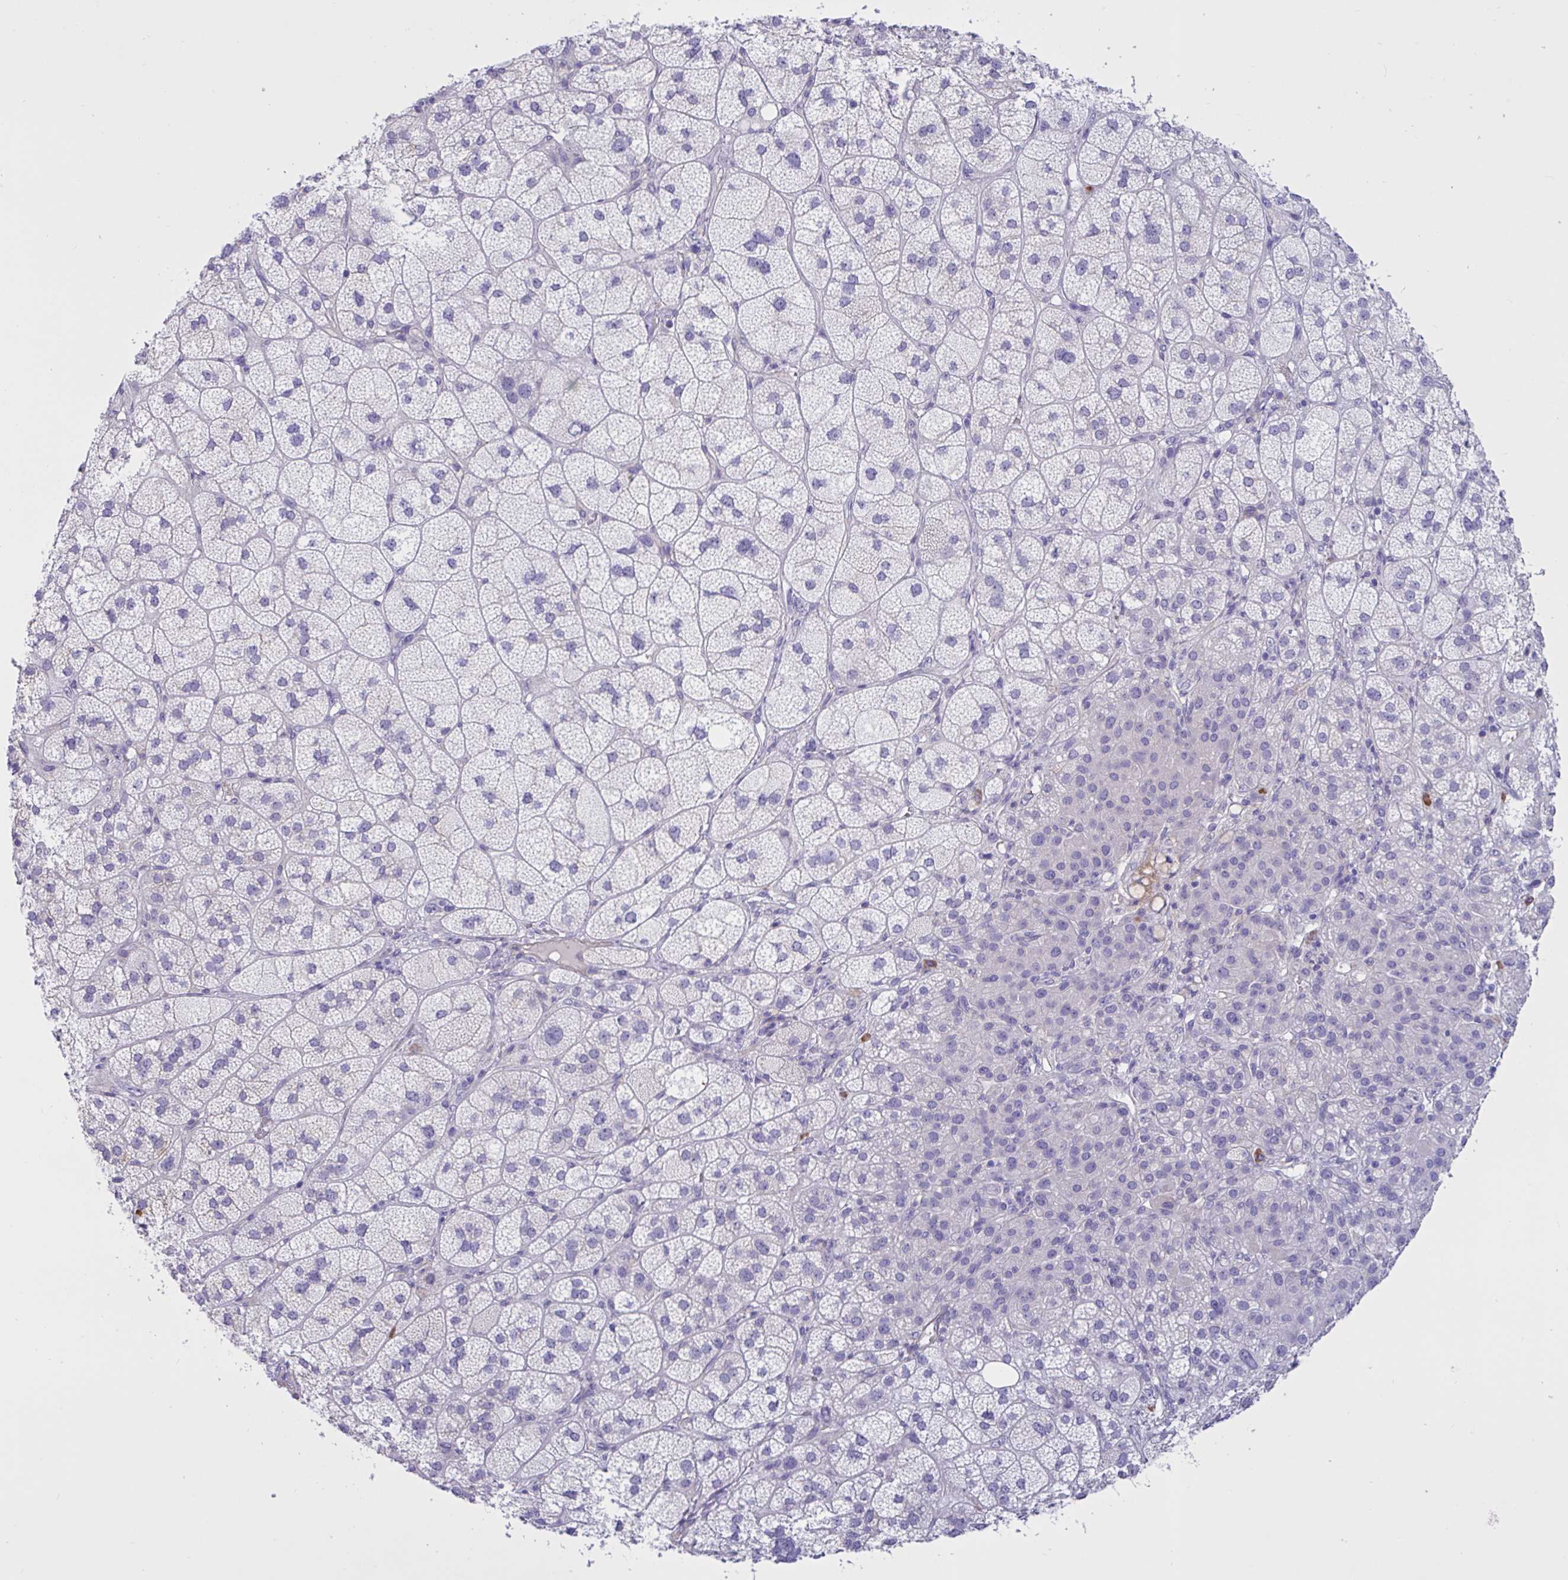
{"staining": {"intensity": "negative", "quantity": "none", "location": "none"}, "tissue": "adrenal gland", "cell_type": "Glandular cells", "image_type": "normal", "snomed": [{"axis": "morphology", "description": "Normal tissue, NOS"}, {"axis": "topography", "description": "Adrenal gland"}], "caption": "An IHC image of normal adrenal gland is shown. There is no staining in glandular cells of adrenal gland.", "gene": "SLC66A1", "patient": {"sex": "female", "age": 60}}